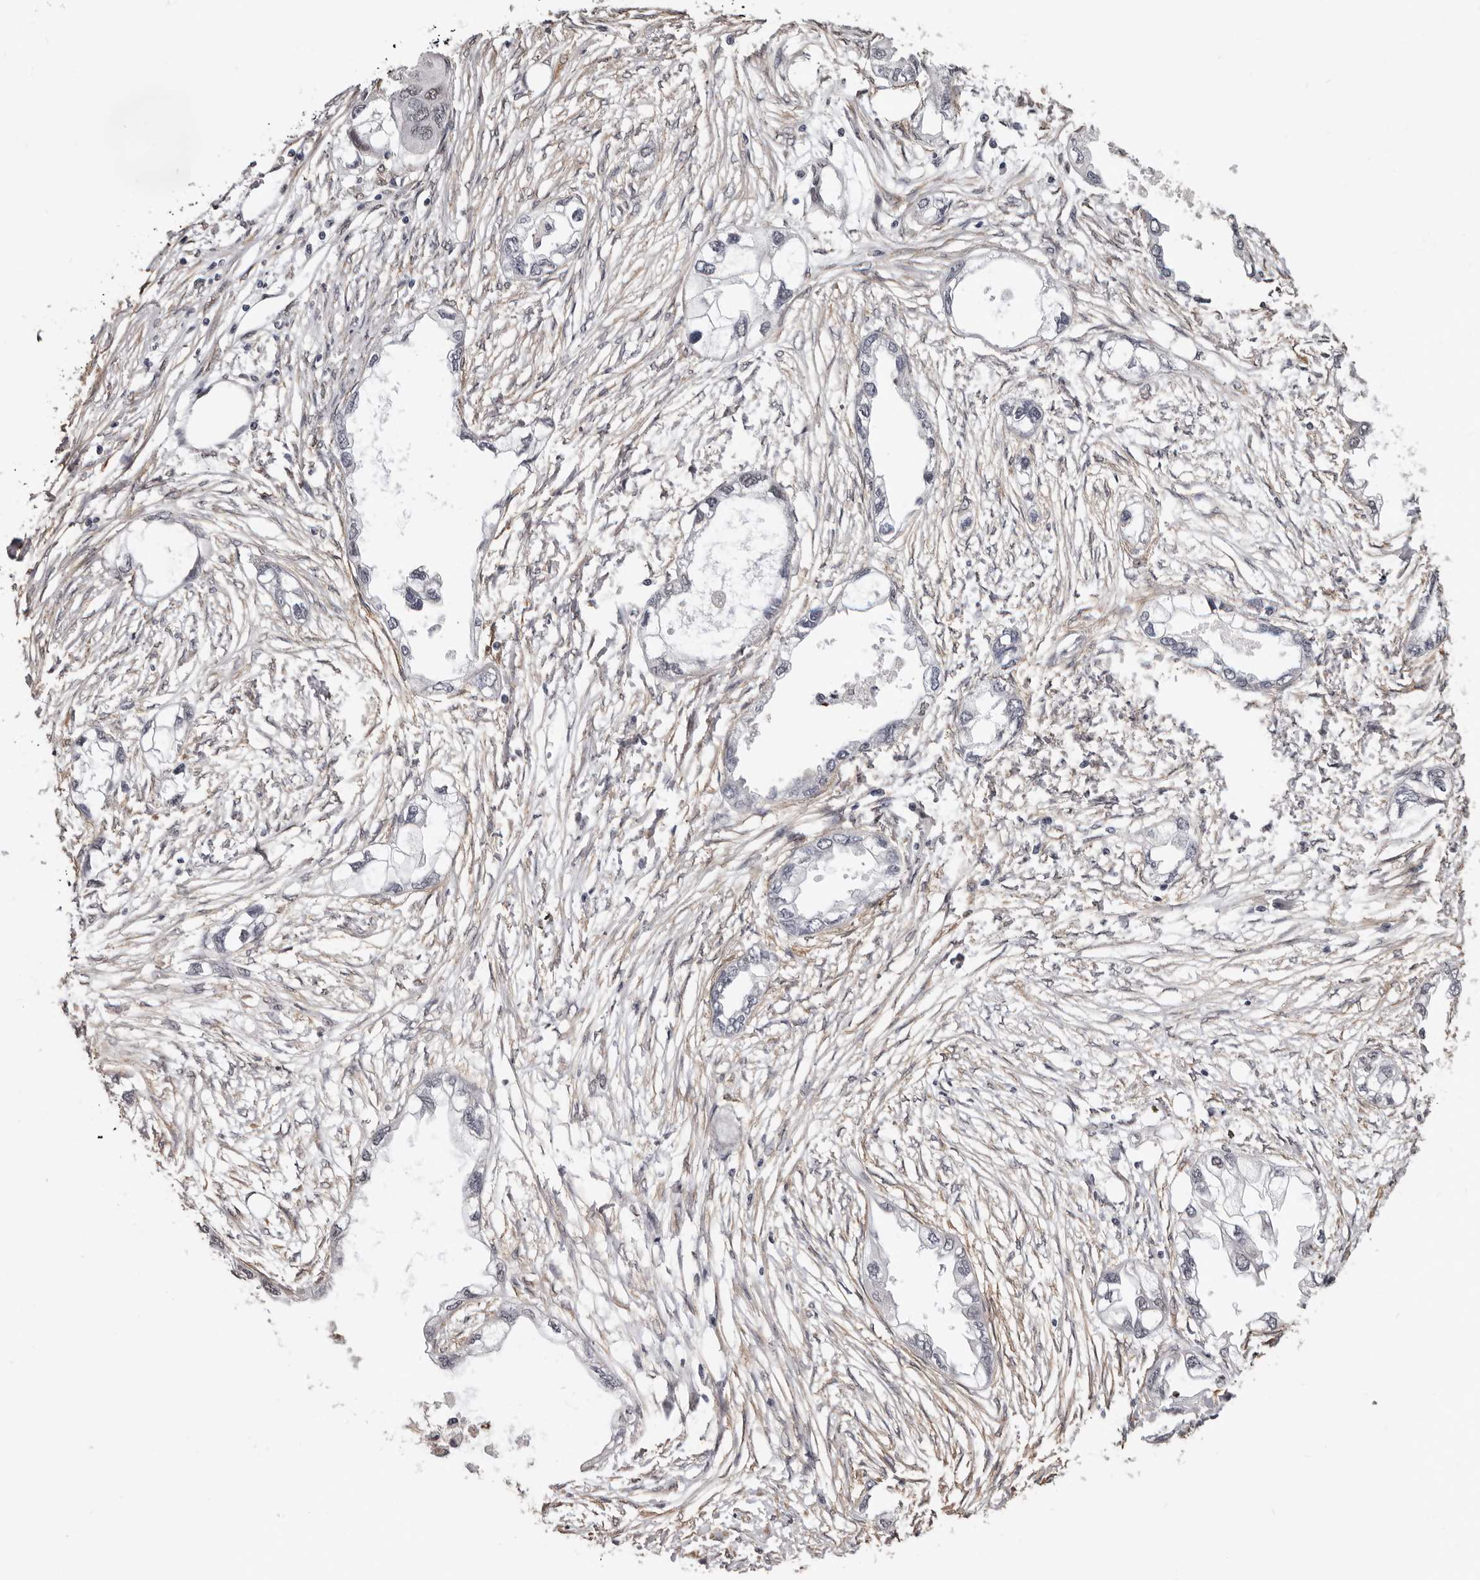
{"staining": {"intensity": "negative", "quantity": "none", "location": "none"}, "tissue": "endometrial cancer", "cell_type": "Tumor cells", "image_type": "cancer", "snomed": [{"axis": "morphology", "description": "Adenocarcinoma, NOS"}, {"axis": "morphology", "description": "Adenocarcinoma, metastatic, NOS"}, {"axis": "topography", "description": "Adipose tissue"}, {"axis": "topography", "description": "Endometrium"}], "caption": "Tumor cells show no significant protein positivity in endometrial cancer (adenocarcinoma).", "gene": "KHDRBS2", "patient": {"sex": "female", "age": 67}}